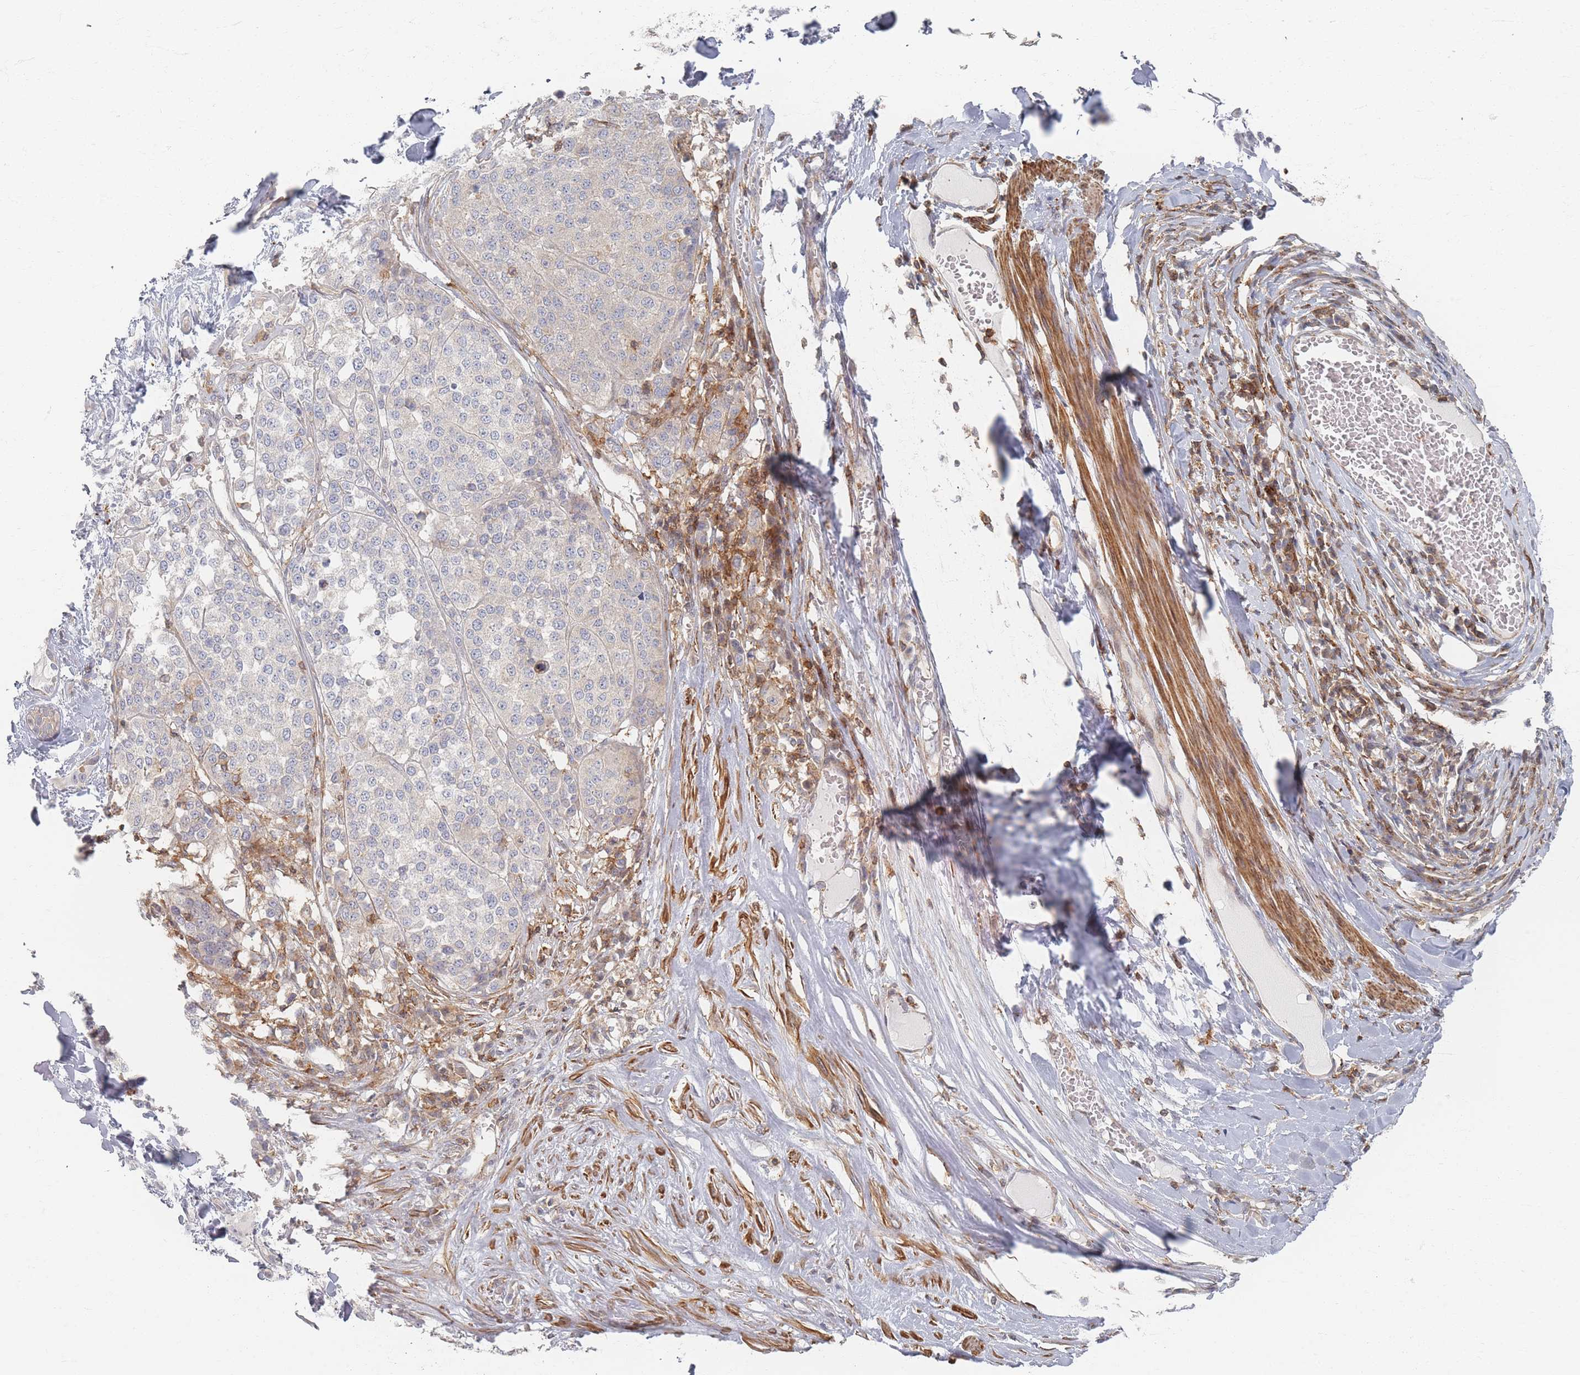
{"staining": {"intensity": "negative", "quantity": "none", "location": "none"}, "tissue": "melanoma", "cell_type": "Tumor cells", "image_type": "cancer", "snomed": [{"axis": "morphology", "description": "Malignant melanoma, Metastatic site"}, {"axis": "topography", "description": "Lymph node"}], "caption": "High magnification brightfield microscopy of malignant melanoma (metastatic site) stained with DAB (3,3'-diaminobenzidine) (brown) and counterstained with hematoxylin (blue): tumor cells show no significant expression.", "gene": "ZNF852", "patient": {"sex": "male", "age": 44}}